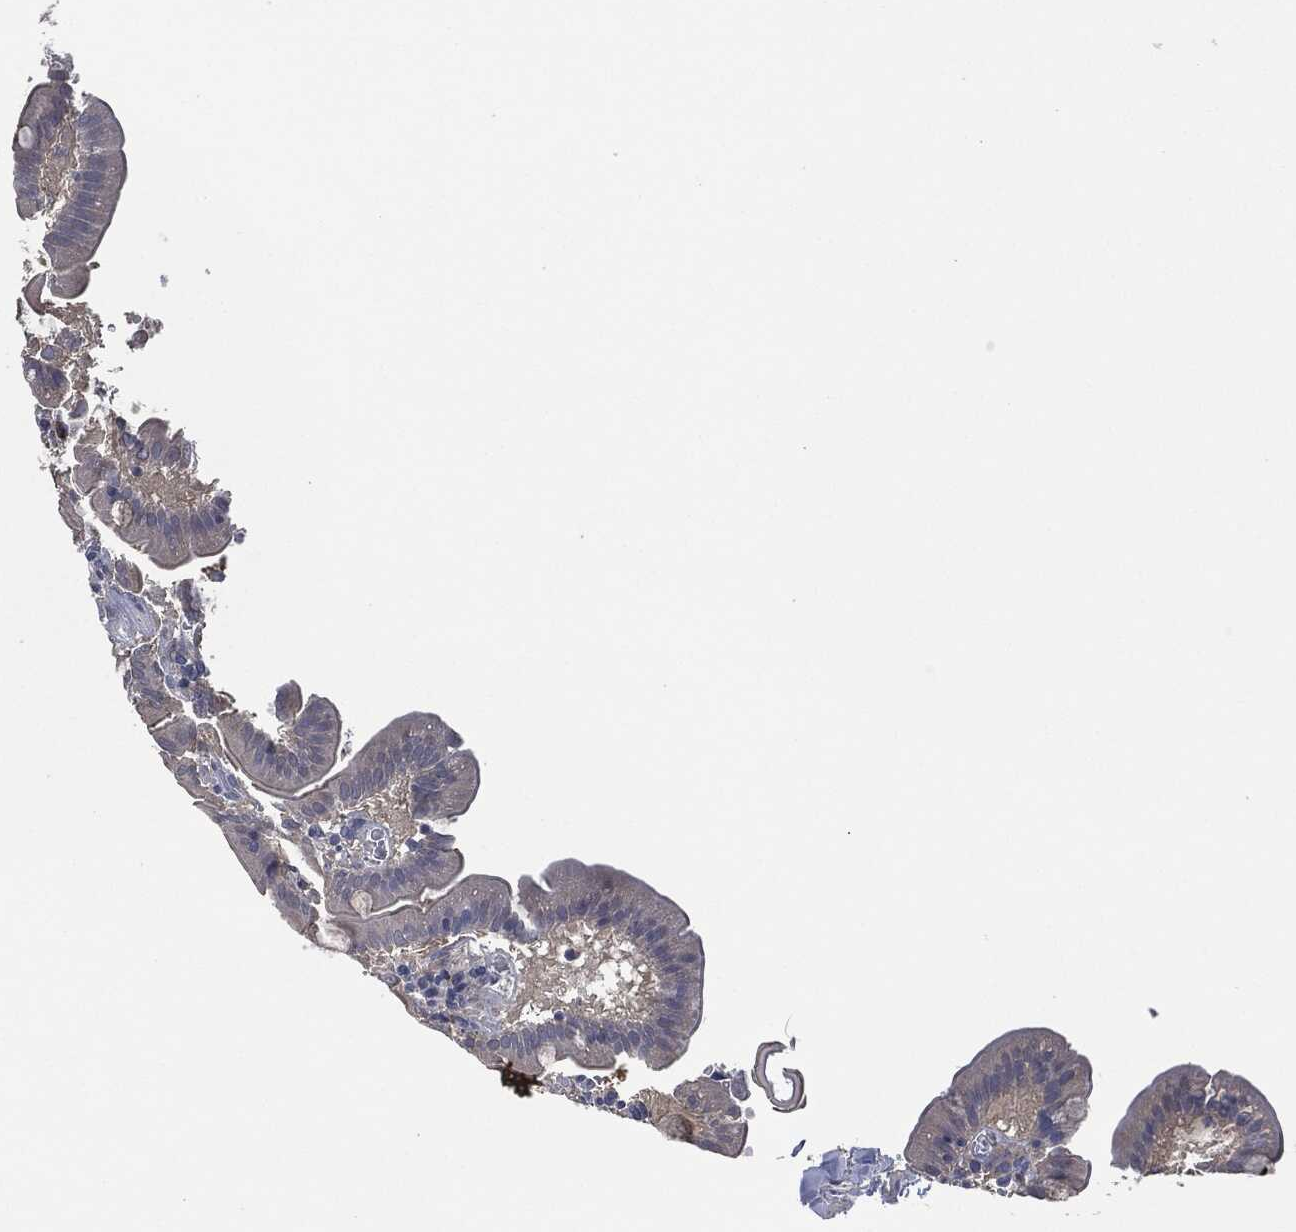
{"staining": {"intensity": "weak", "quantity": "25%-75%", "location": "cytoplasmic/membranous"}, "tissue": "duodenum", "cell_type": "Glandular cells", "image_type": "normal", "snomed": [{"axis": "morphology", "description": "Normal tissue, NOS"}, {"axis": "topography", "description": "Duodenum"}], "caption": "About 25%-75% of glandular cells in normal human duodenum demonstrate weak cytoplasmic/membranous protein expression as visualized by brown immunohistochemical staining.", "gene": "IL1RN", "patient": {"sex": "male", "age": 59}}